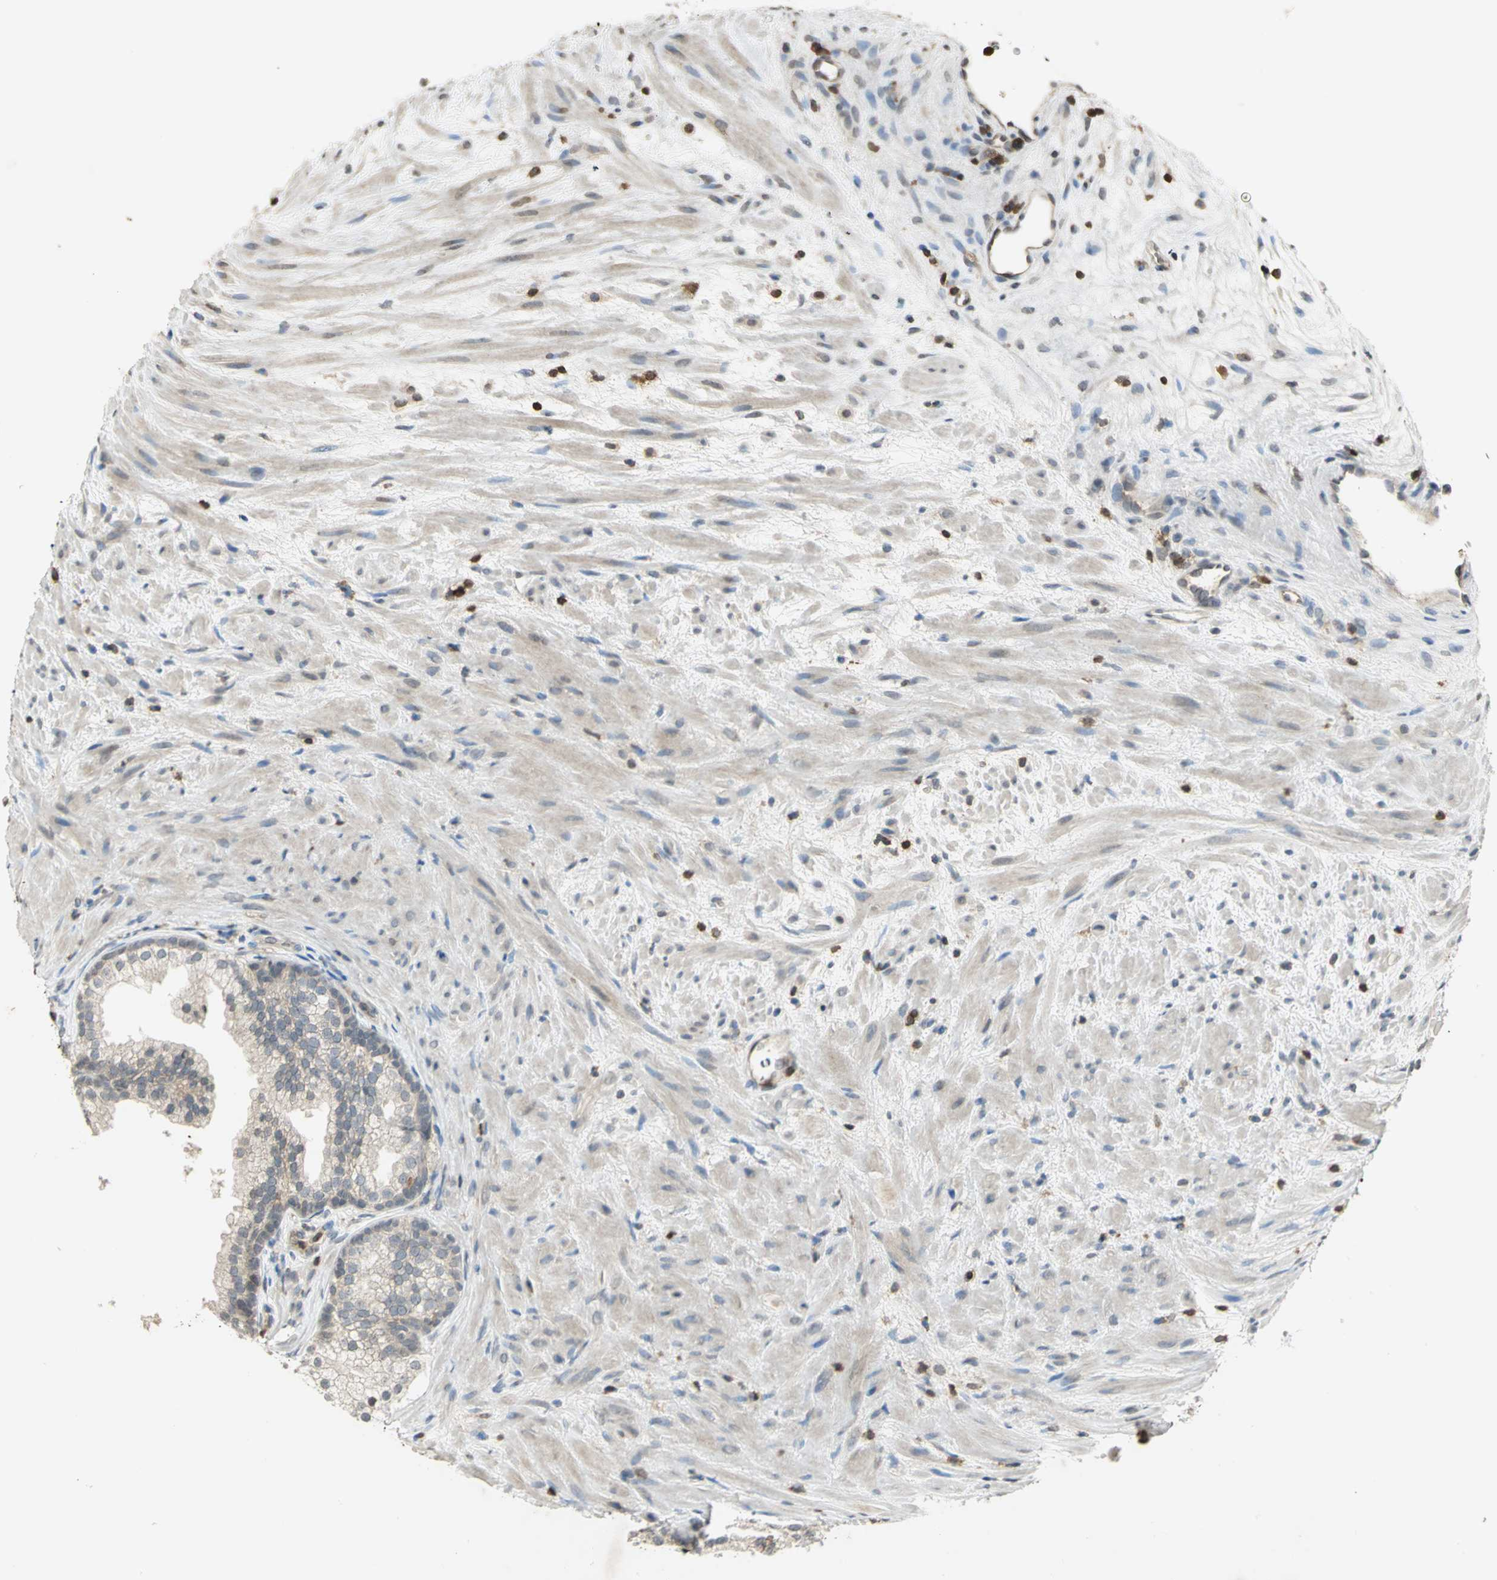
{"staining": {"intensity": "negative", "quantity": "none", "location": "none"}, "tissue": "prostate", "cell_type": "Glandular cells", "image_type": "normal", "snomed": [{"axis": "morphology", "description": "Normal tissue, NOS"}, {"axis": "topography", "description": "Prostate"}], "caption": "DAB immunohistochemical staining of normal prostate displays no significant staining in glandular cells.", "gene": "IL16", "patient": {"sex": "male", "age": 76}}